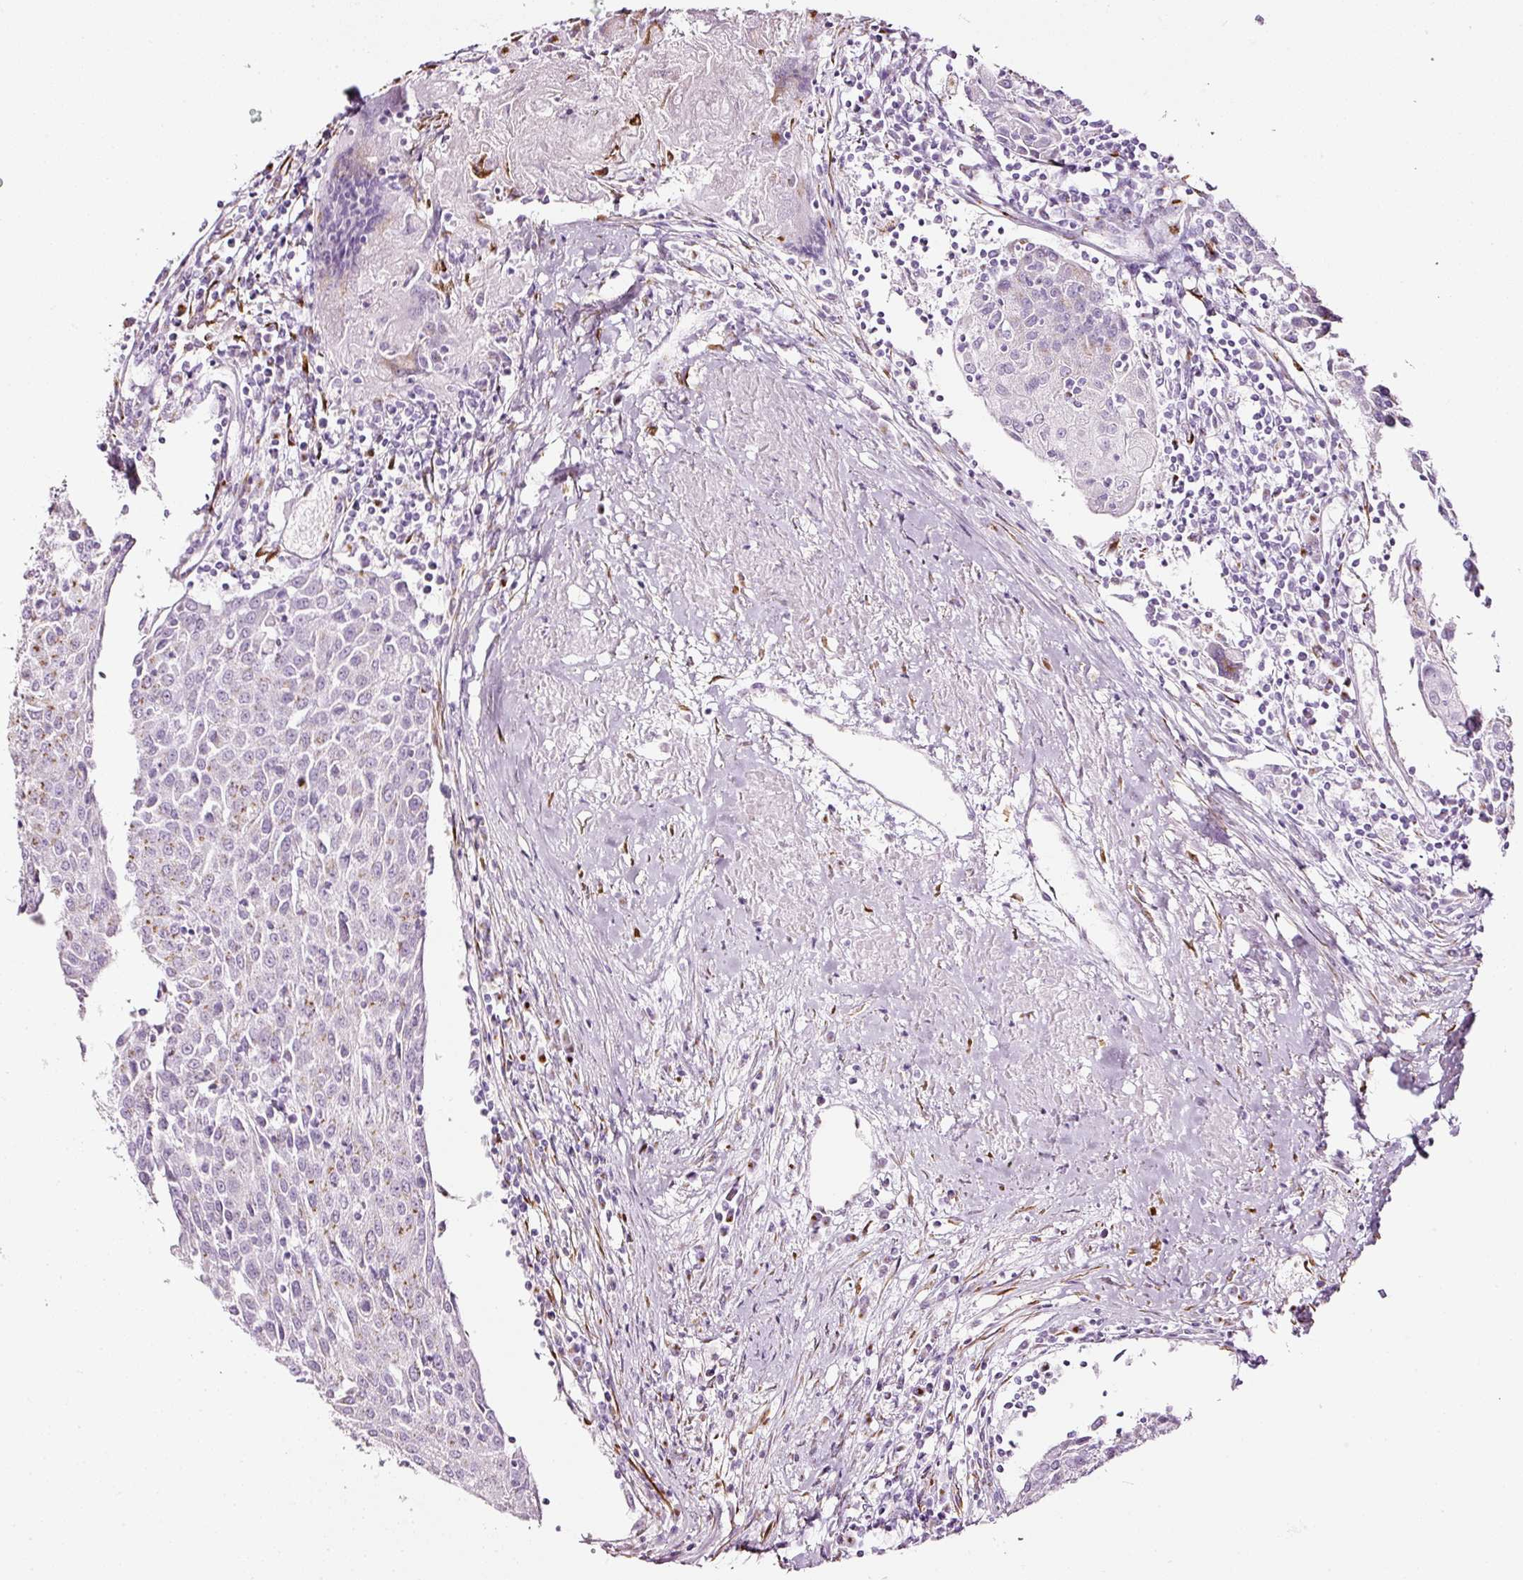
{"staining": {"intensity": "moderate", "quantity": "<25%", "location": "cytoplasmic/membranous"}, "tissue": "urothelial cancer", "cell_type": "Tumor cells", "image_type": "cancer", "snomed": [{"axis": "morphology", "description": "Urothelial carcinoma, High grade"}, {"axis": "topography", "description": "Urinary bladder"}], "caption": "This is a photomicrograph of immunohistochemistry staining of high-grade urothelial carcinoma, which shows moderate staining in the cytoplasmic/membranous of tumor cells.", "gene": "SDF4", "patient": {"sex": "female", "age": 85}}